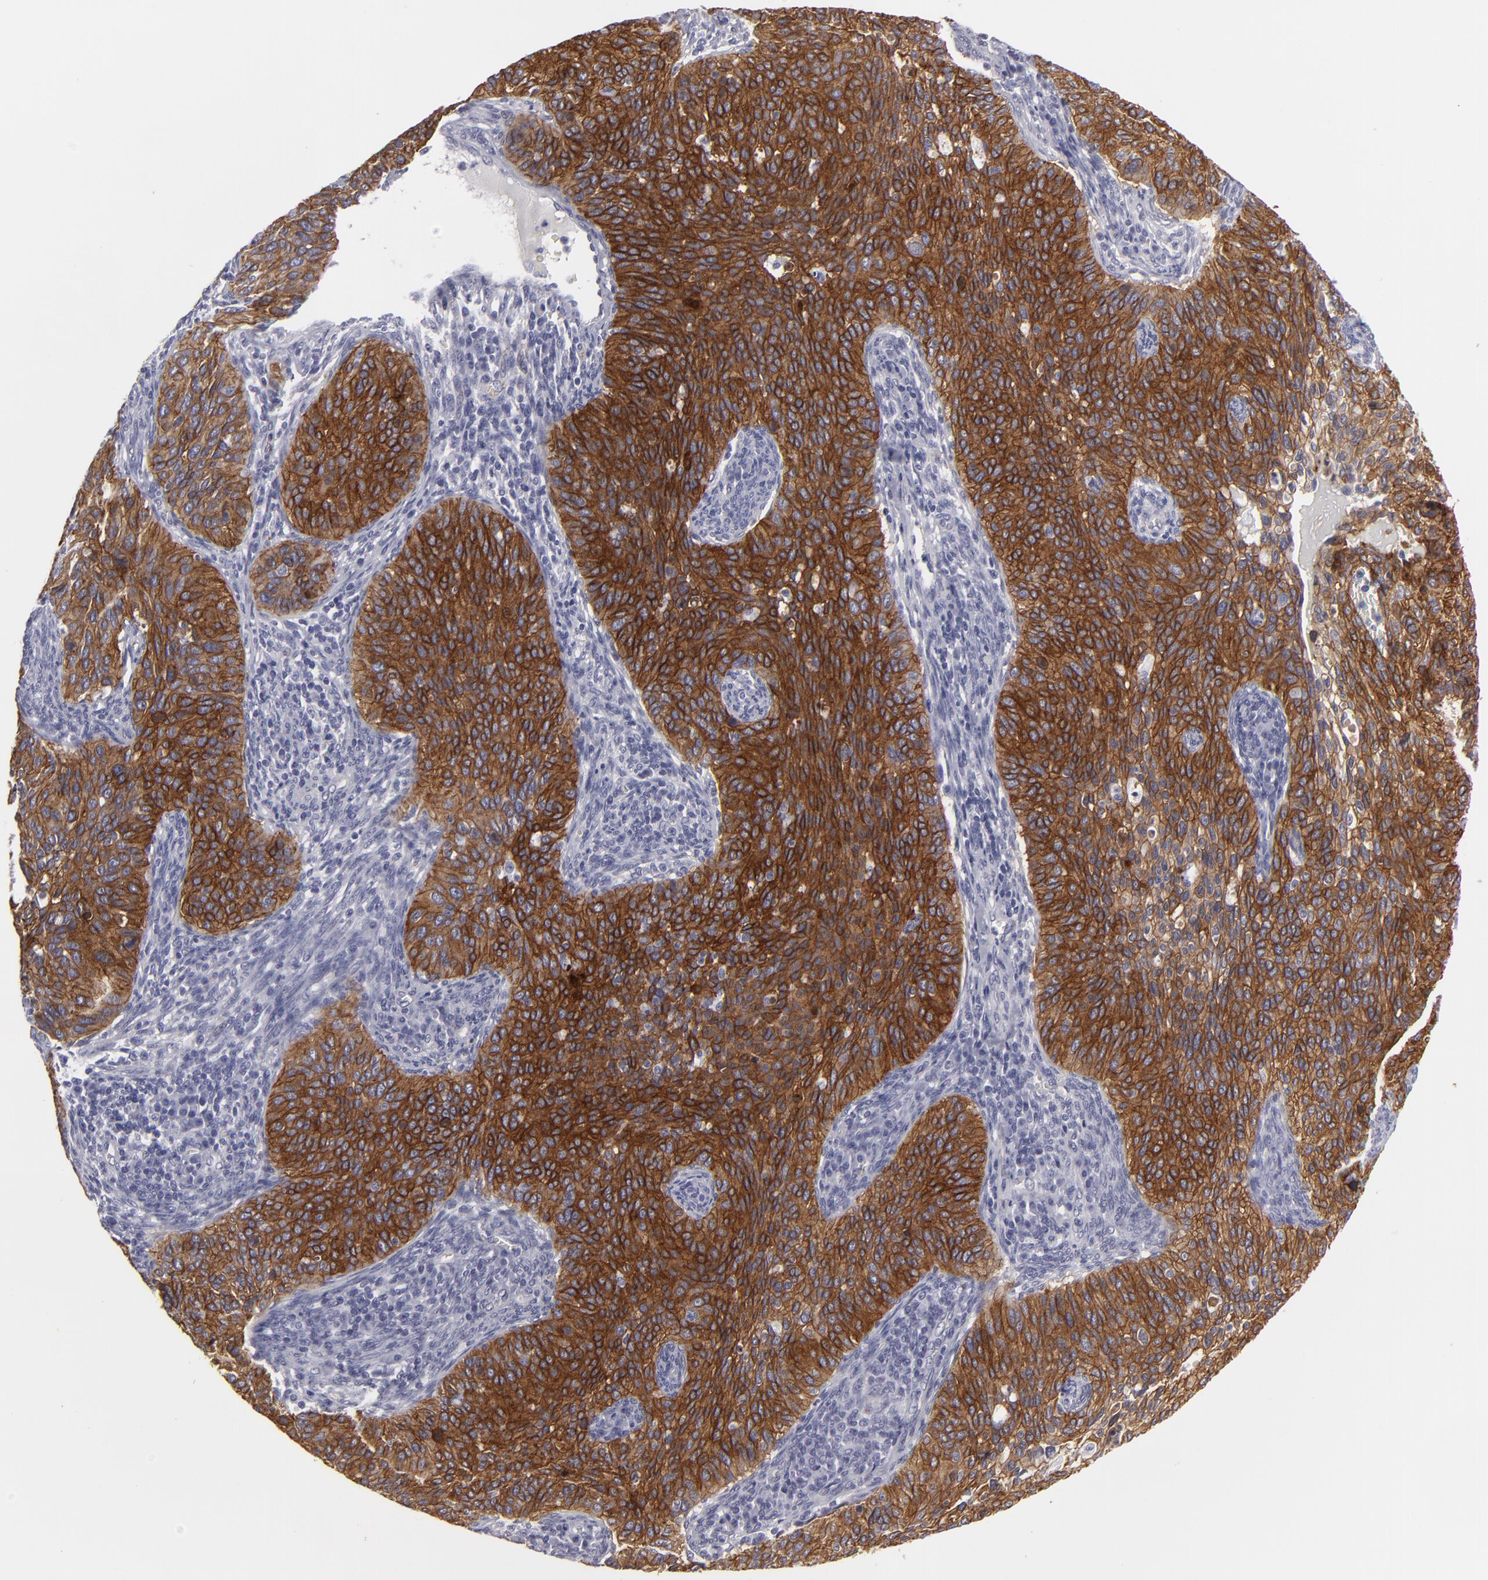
{"staining": {"intensity": "strong", "quantity": ">75%", "location": "cytoplasmic/membranous"}, "tissue": "cervical cancer", "cell_type": "Tumor cells", "image_type": "cancer", "snomed": [{"axis": "morphology", "description": "Adenocarcinoma, NOS"}, {"axis": "topography", "description": "Cervix"}], "caption": "Protein expression analysis of human cervical cancer (adenocarcinoma) reveals strong cytoplasmic/membranous positivity in approximately >75% of tumor cells. (brown staining indicates protein expression, while blue staining denotes nuclei).", "gene": "JUP", "patient": {"sex": "female", "age": 29}}